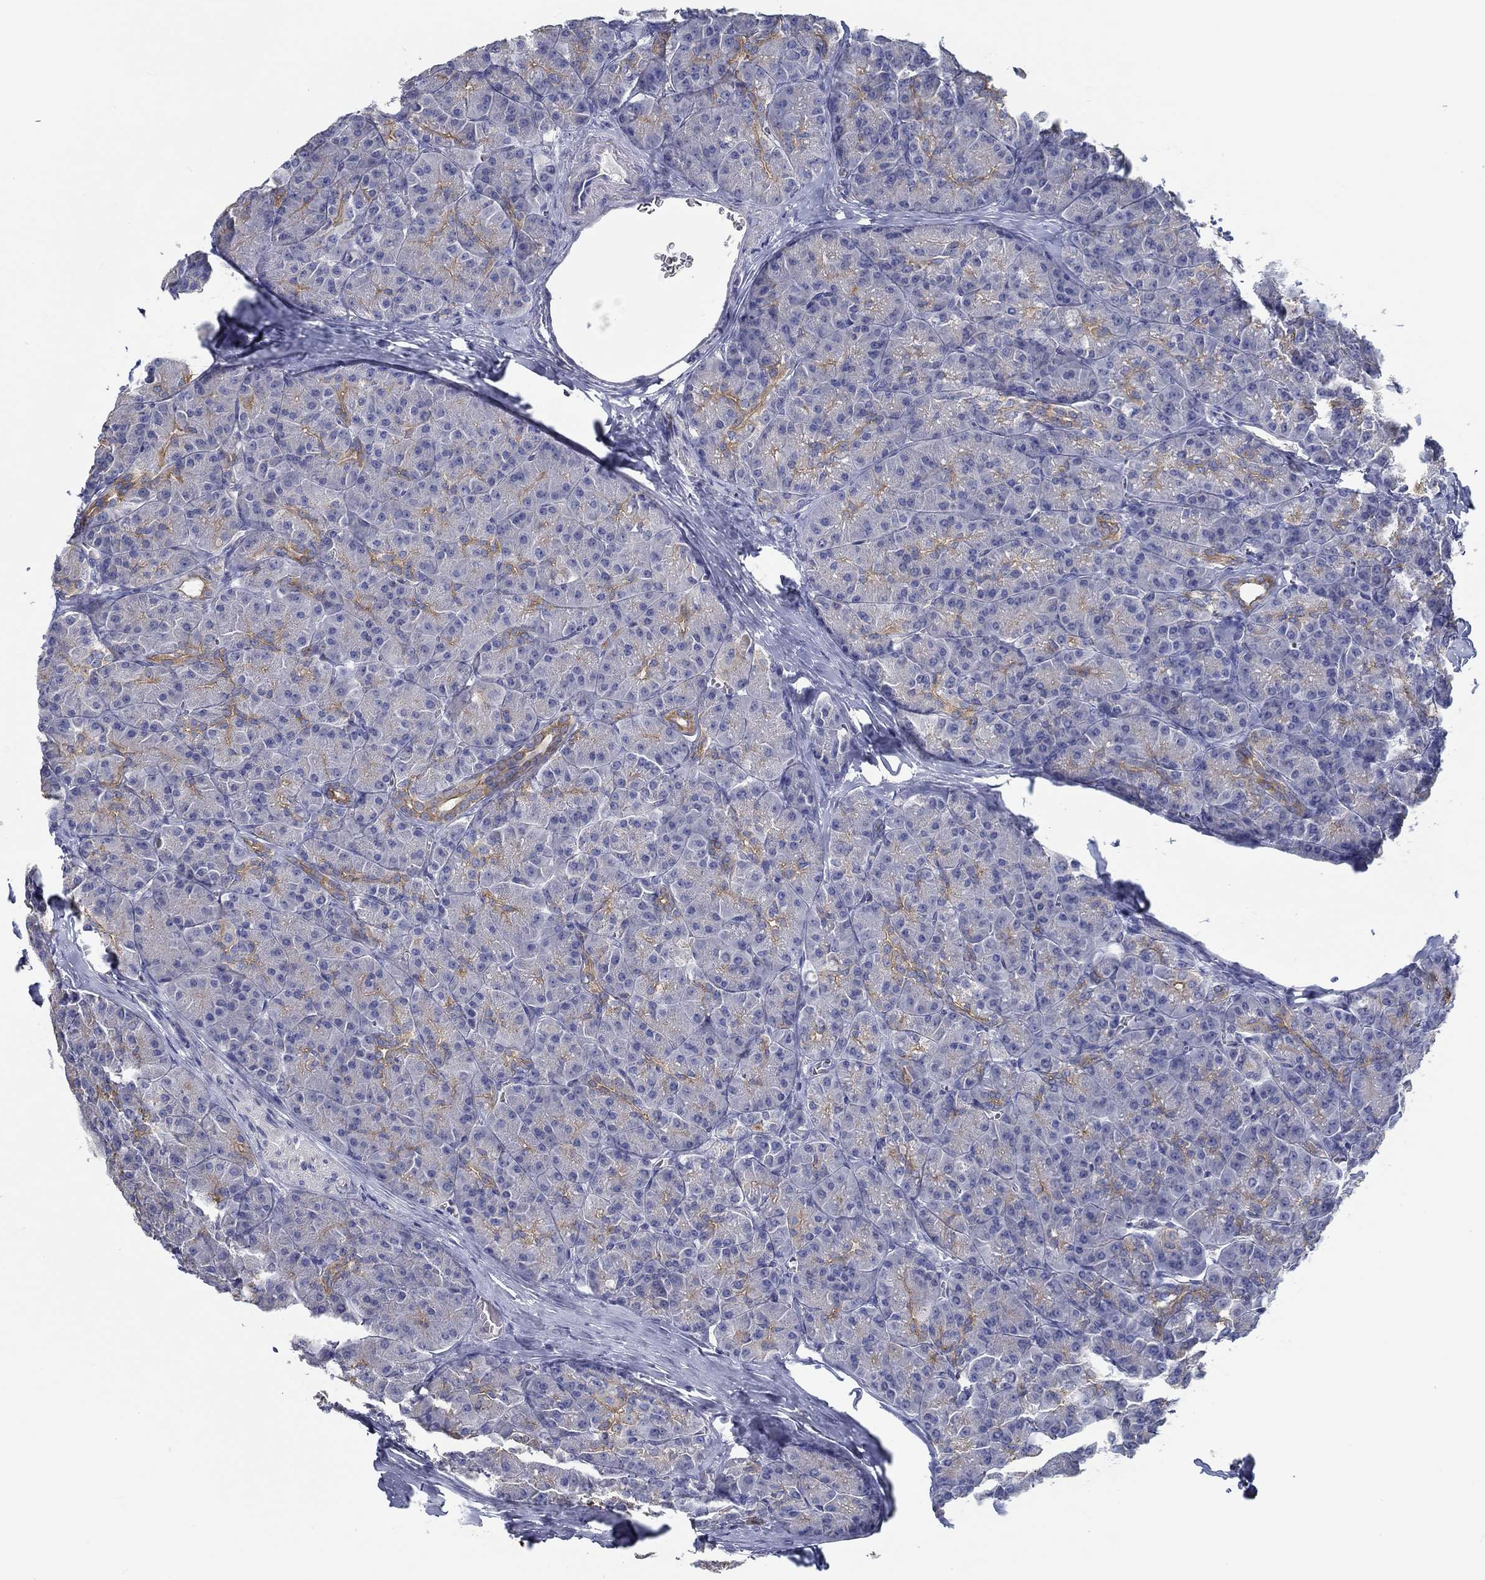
{"staining": {"intensity": "moderate", "quantity": "<25%", "location": "cytoplasmic/membranous"}, "tissue": "pancreas", "cell_type": "Exocrine glandular cells", "image_type": "normal", "snomed": [{"axis": "morphology", "description": "Normal tissue, NOS"}, {"axis": "topography", "description": "Pancreas"}], "caption": "Immunohistochemical staining of normal human pancreas demonstrates moderate cytoplasmic/membranous protein expression in approximately <25% of exocrine glandular cells. (brown staining indicates protein expression, while blue staining denotes nuclei).", "gene": "BBOF1", "patient": {"sex": "male", "age": 57}}